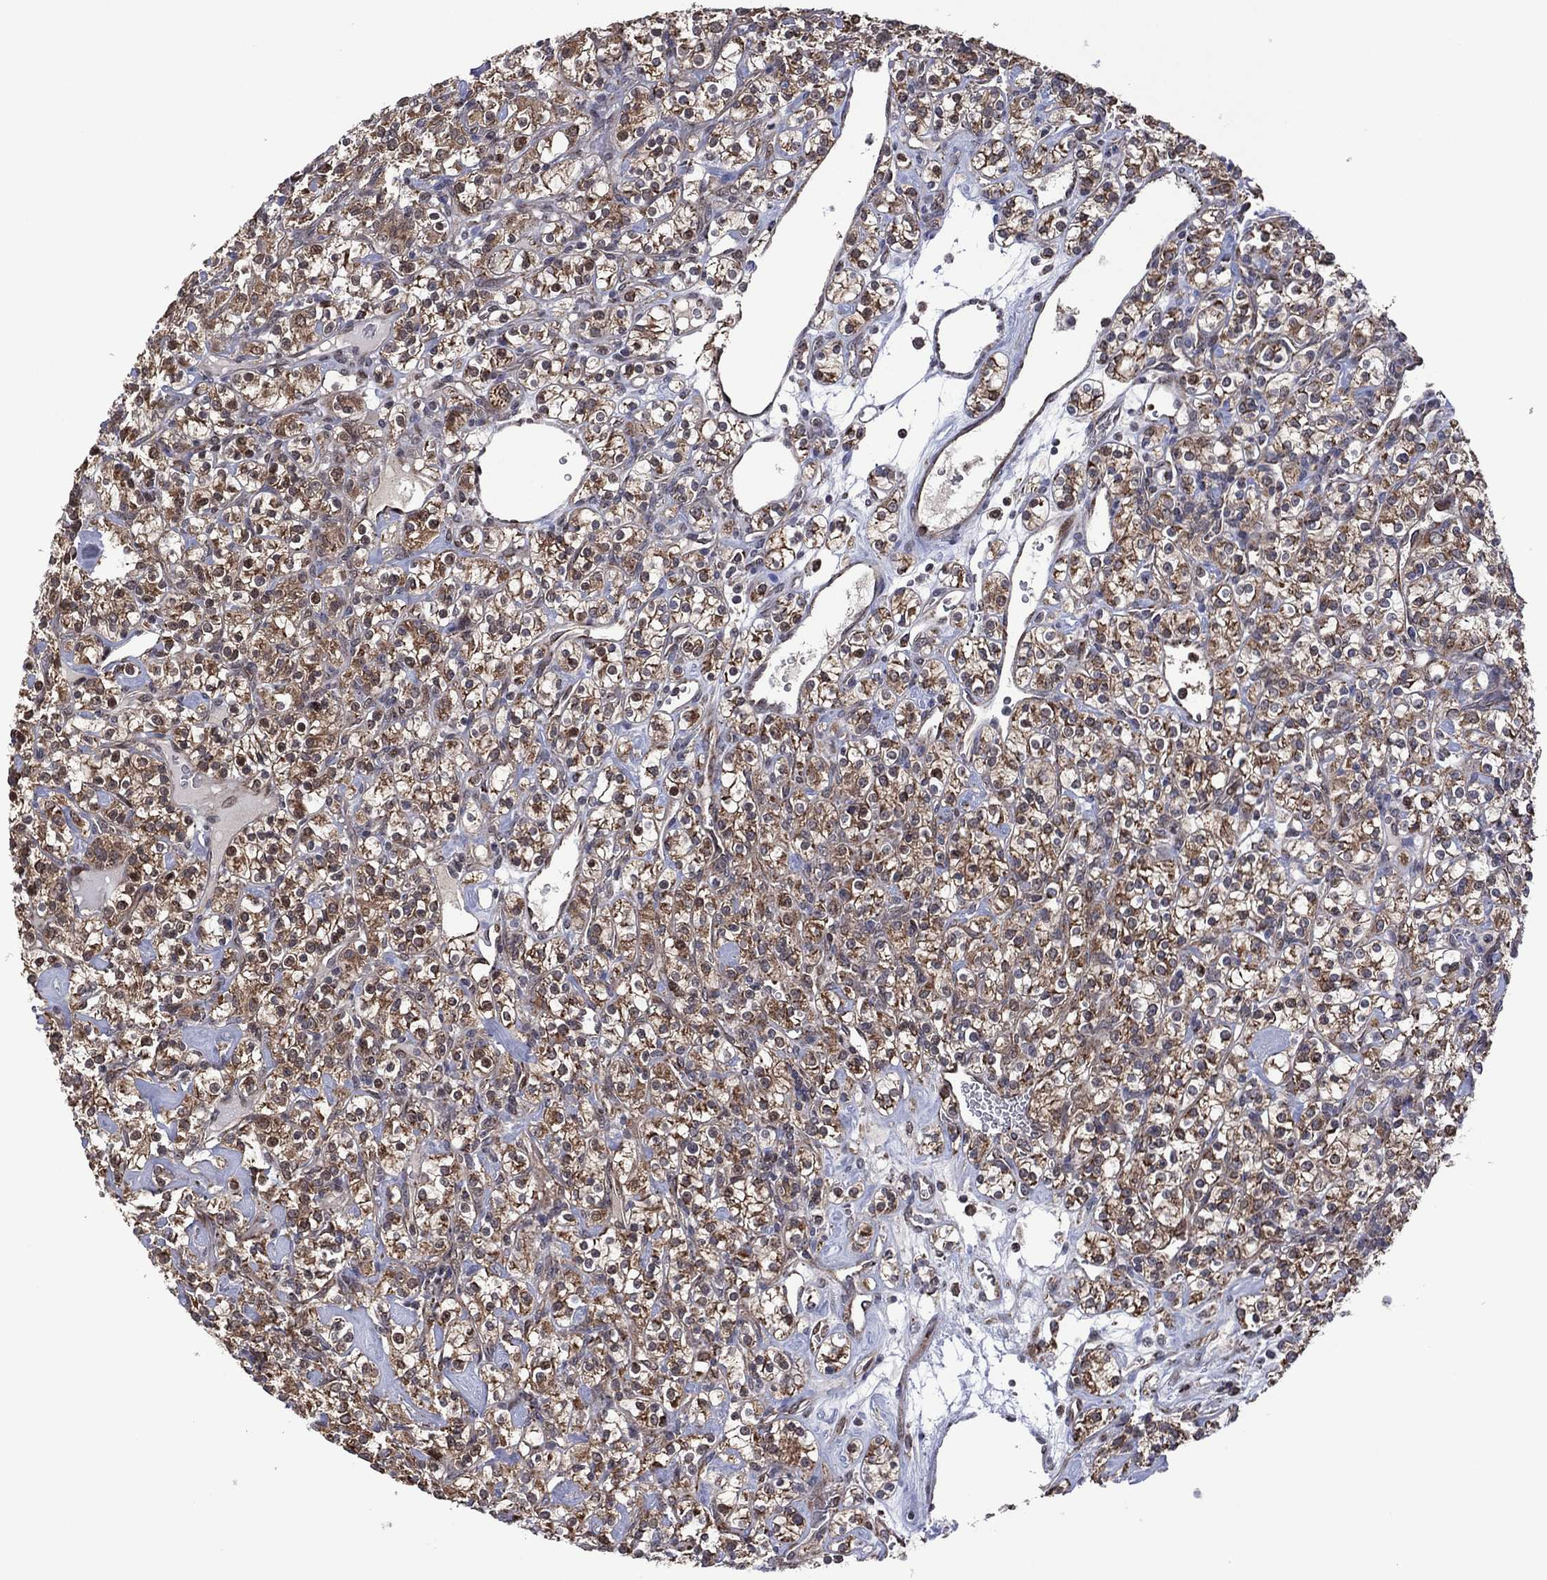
{"staining": {"intensity": "moderate", "quantity": "25%-75%", "location": "cytoplasmic/membranous,nuclear"}, "tissue": "renal cancer", "cell_type": "Tumor cells", "image_type": "cancer", "snomed": [{"axis": "morphology", "description": "Adenocarcinoma, NOS"}, {"axis": "topography", "description": "Kidney"}], "caption": "IHC staining of adenocarcinoma (renal), which displays medium levels of moderate cytoplasmic/membranous and nuclear expression in about 25%-75% of tumor cells indicating moderate cytoplasmic/membranous and nuclear protein expression. The staining was performed using DAB (brown) for protein detection and nuclei were counterstained in hematoxylin (blue).", "gene": "PIDD1", "patient": {"sex": "male", "age": 77}}